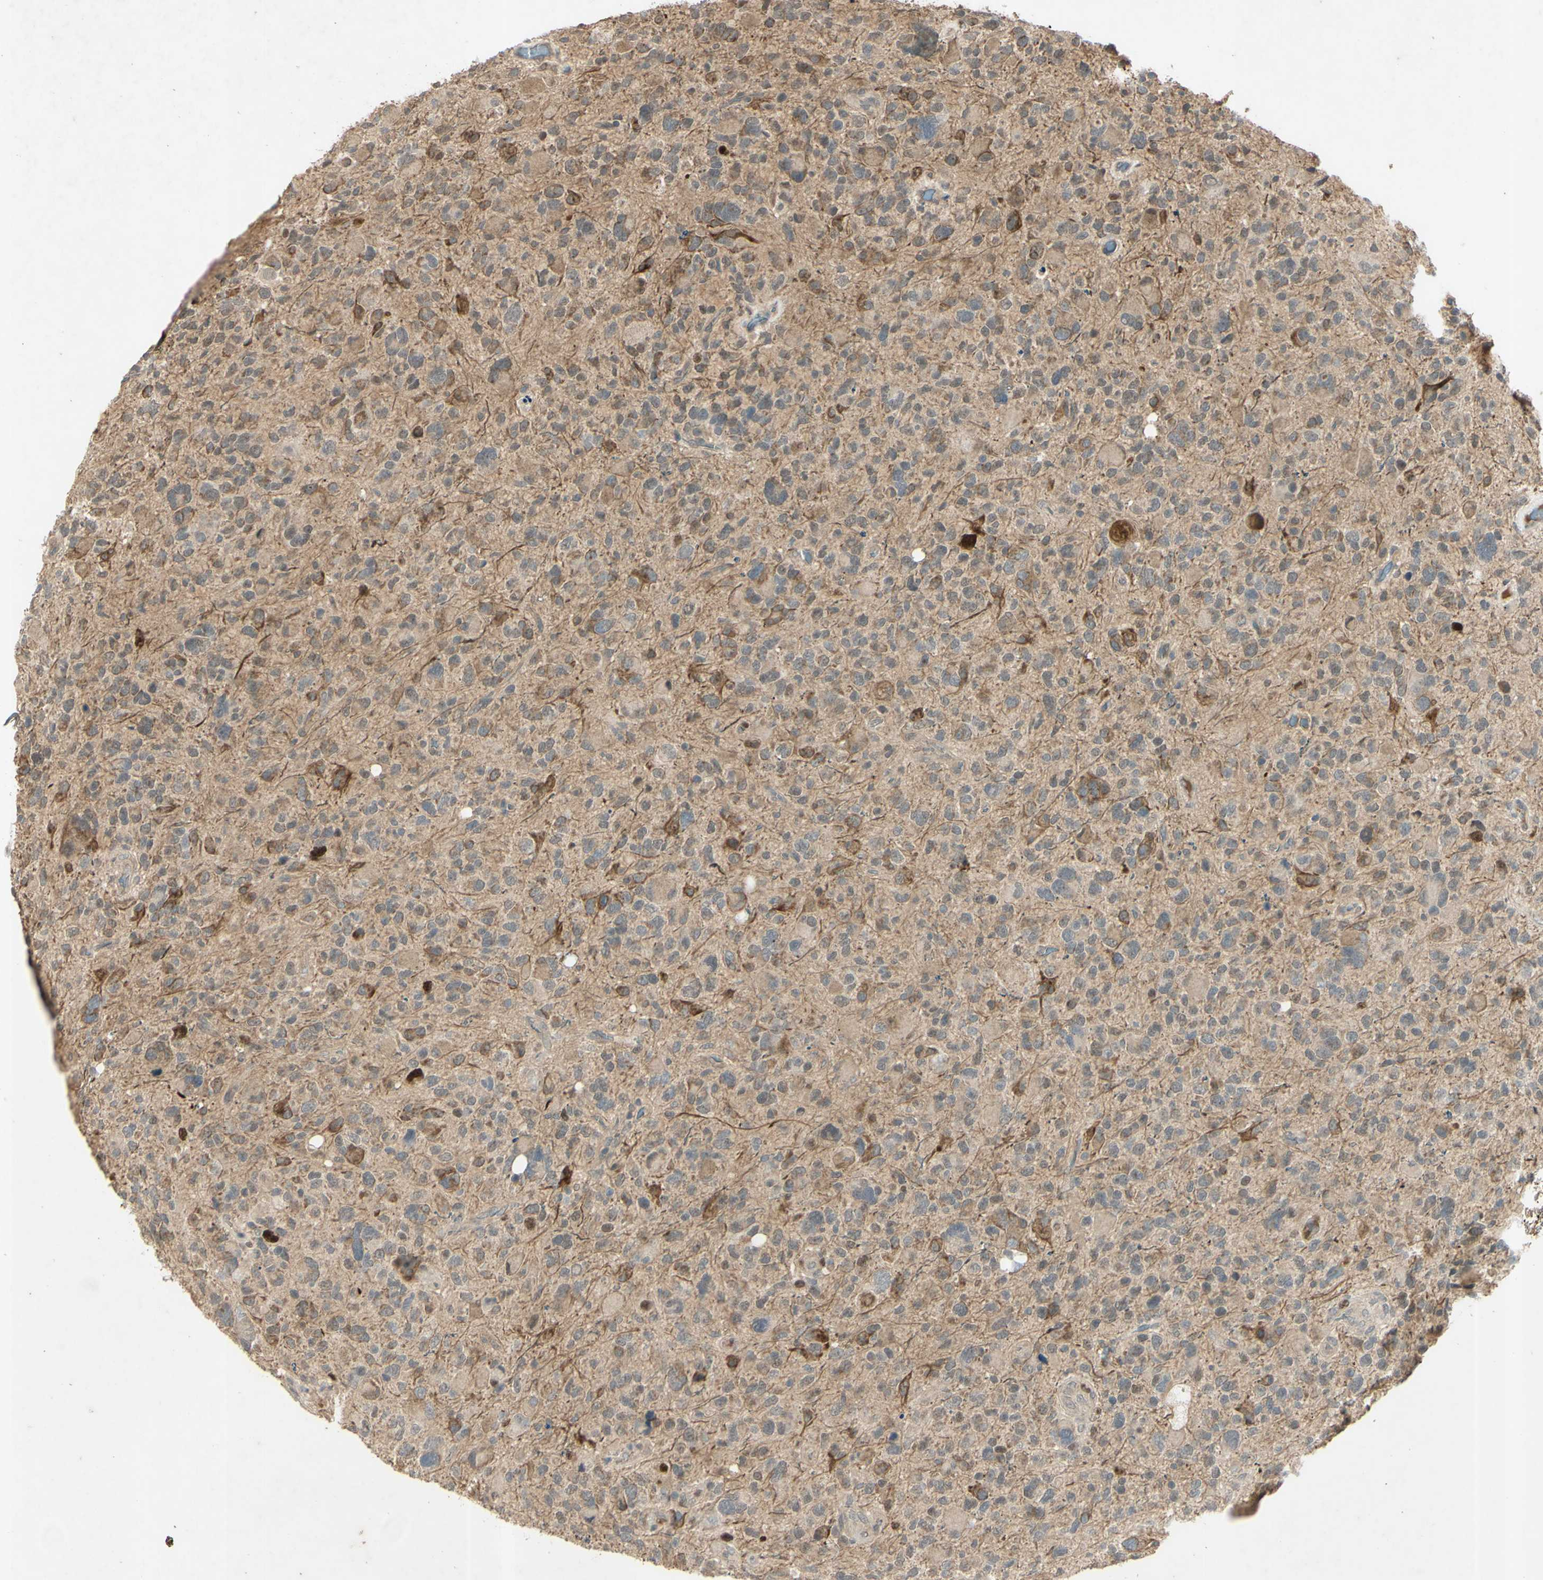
{"staining": {"intensity": "moderate", "quantity": "<25%", "location": "cytoplasmic/membranous"}, "tissue": "glioma", "cell_type": "Tumor cells", "image_type": "cancer", "snomed": [{"axis": "morphology", "description": "Glioma, malignant, High grade"}, {"axis": "topography", "description": "Brain"}], "caption": "Moderate cytoplasmic/membranous positivity is present in about <25% of tumor cells in glioma. Using DAB (brown) and hematoxylin (blue) stains, captured at high magnification using brightfield microscopy.", "gene": "RAD18", "patient": {"sex": "male", "age": 48}}